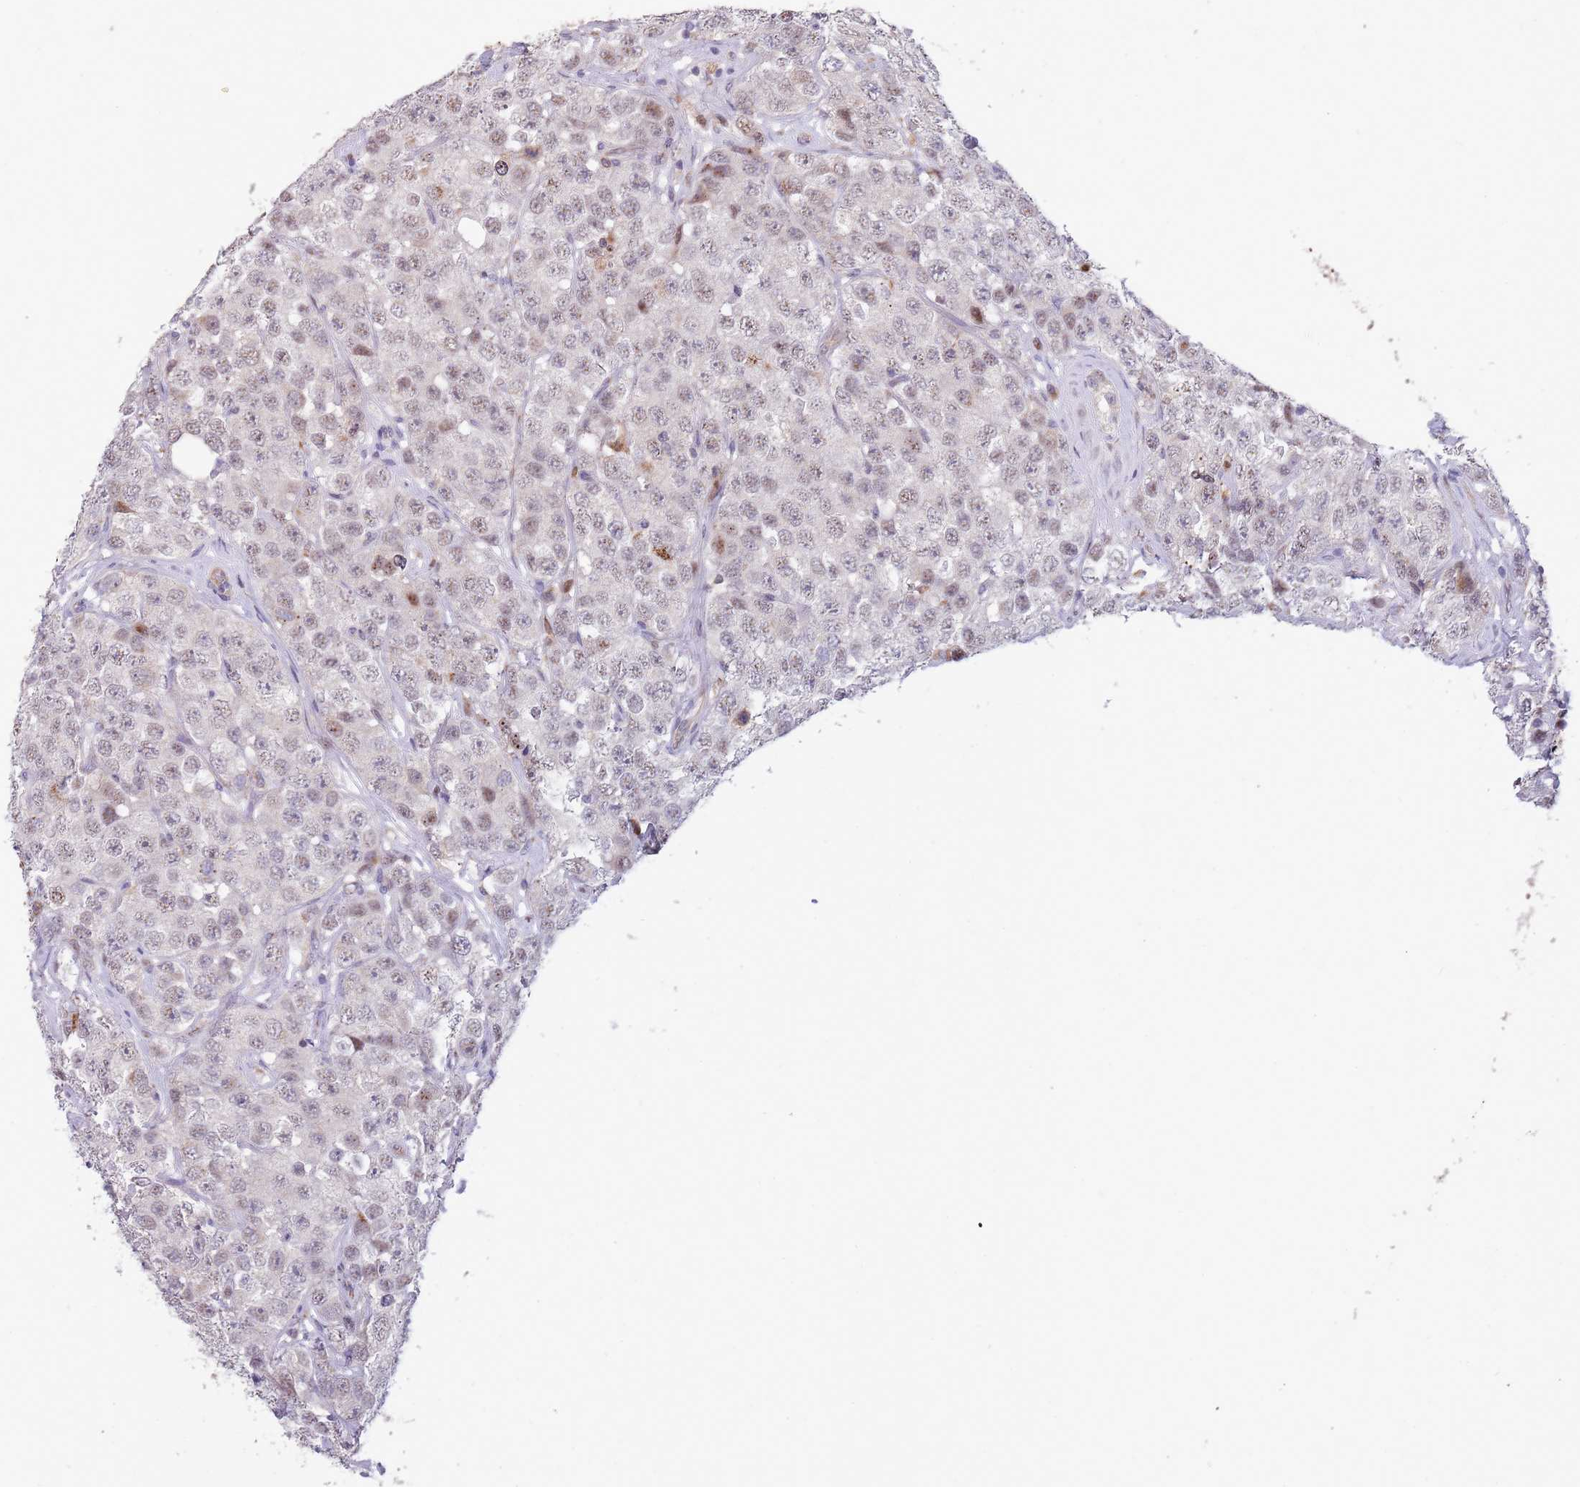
{"staining": {"intensity": "weak", "quantity": "<25%", "location": "nuclear"}, "tissue": "testis cancer", "cell_type": "Tumor cells", "image_type": "cancer", "snomed": [{"axis": "morphology", "description": "Seminoma, NOS"}, {"axis": "topography", "description": "Testis"}], "caption": "There is no significant expression in tumor cells of seminoma (testis).", "gene": "CCNJL", "patient": {"sex": "male", "age": 28}}